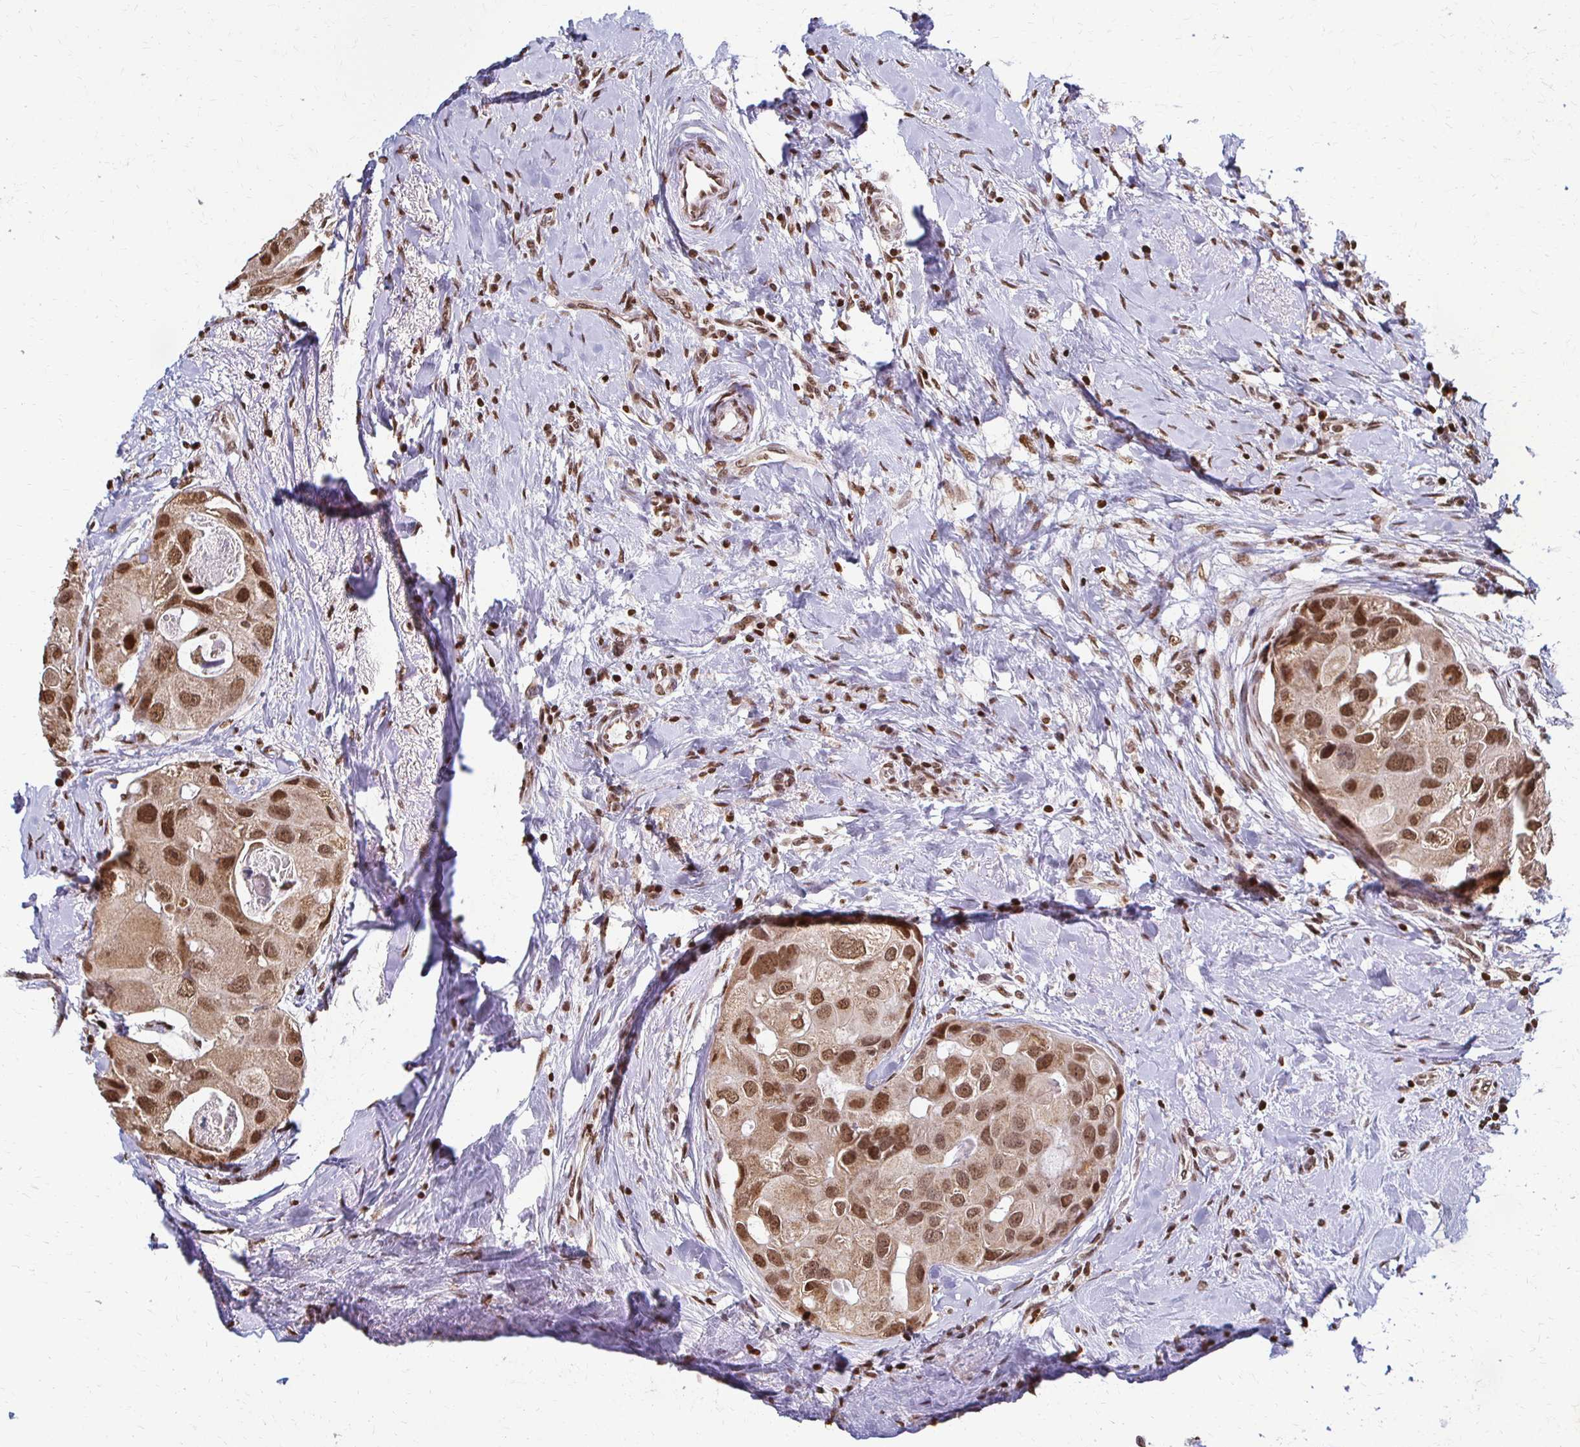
{"staining": {"intensity": "moderate", "quantity": ">75%", "location": "nuclear"}, "tissue": "breast cancer", "cell_type": "Tumor cells", "image_type": "cancer", "snomed": [{"axis": "morphology", "description": "Duct carcinoma"}, {"axis": "topography", "description": "Breast"}], "caption": "Immunohistochemical staining of breast cancer exhibits medium levels of moderate nuclear expression in approximately >75% of tumor cells.", "gene": "HOXA9", "patient": {"sex": "female", "age": 43}}